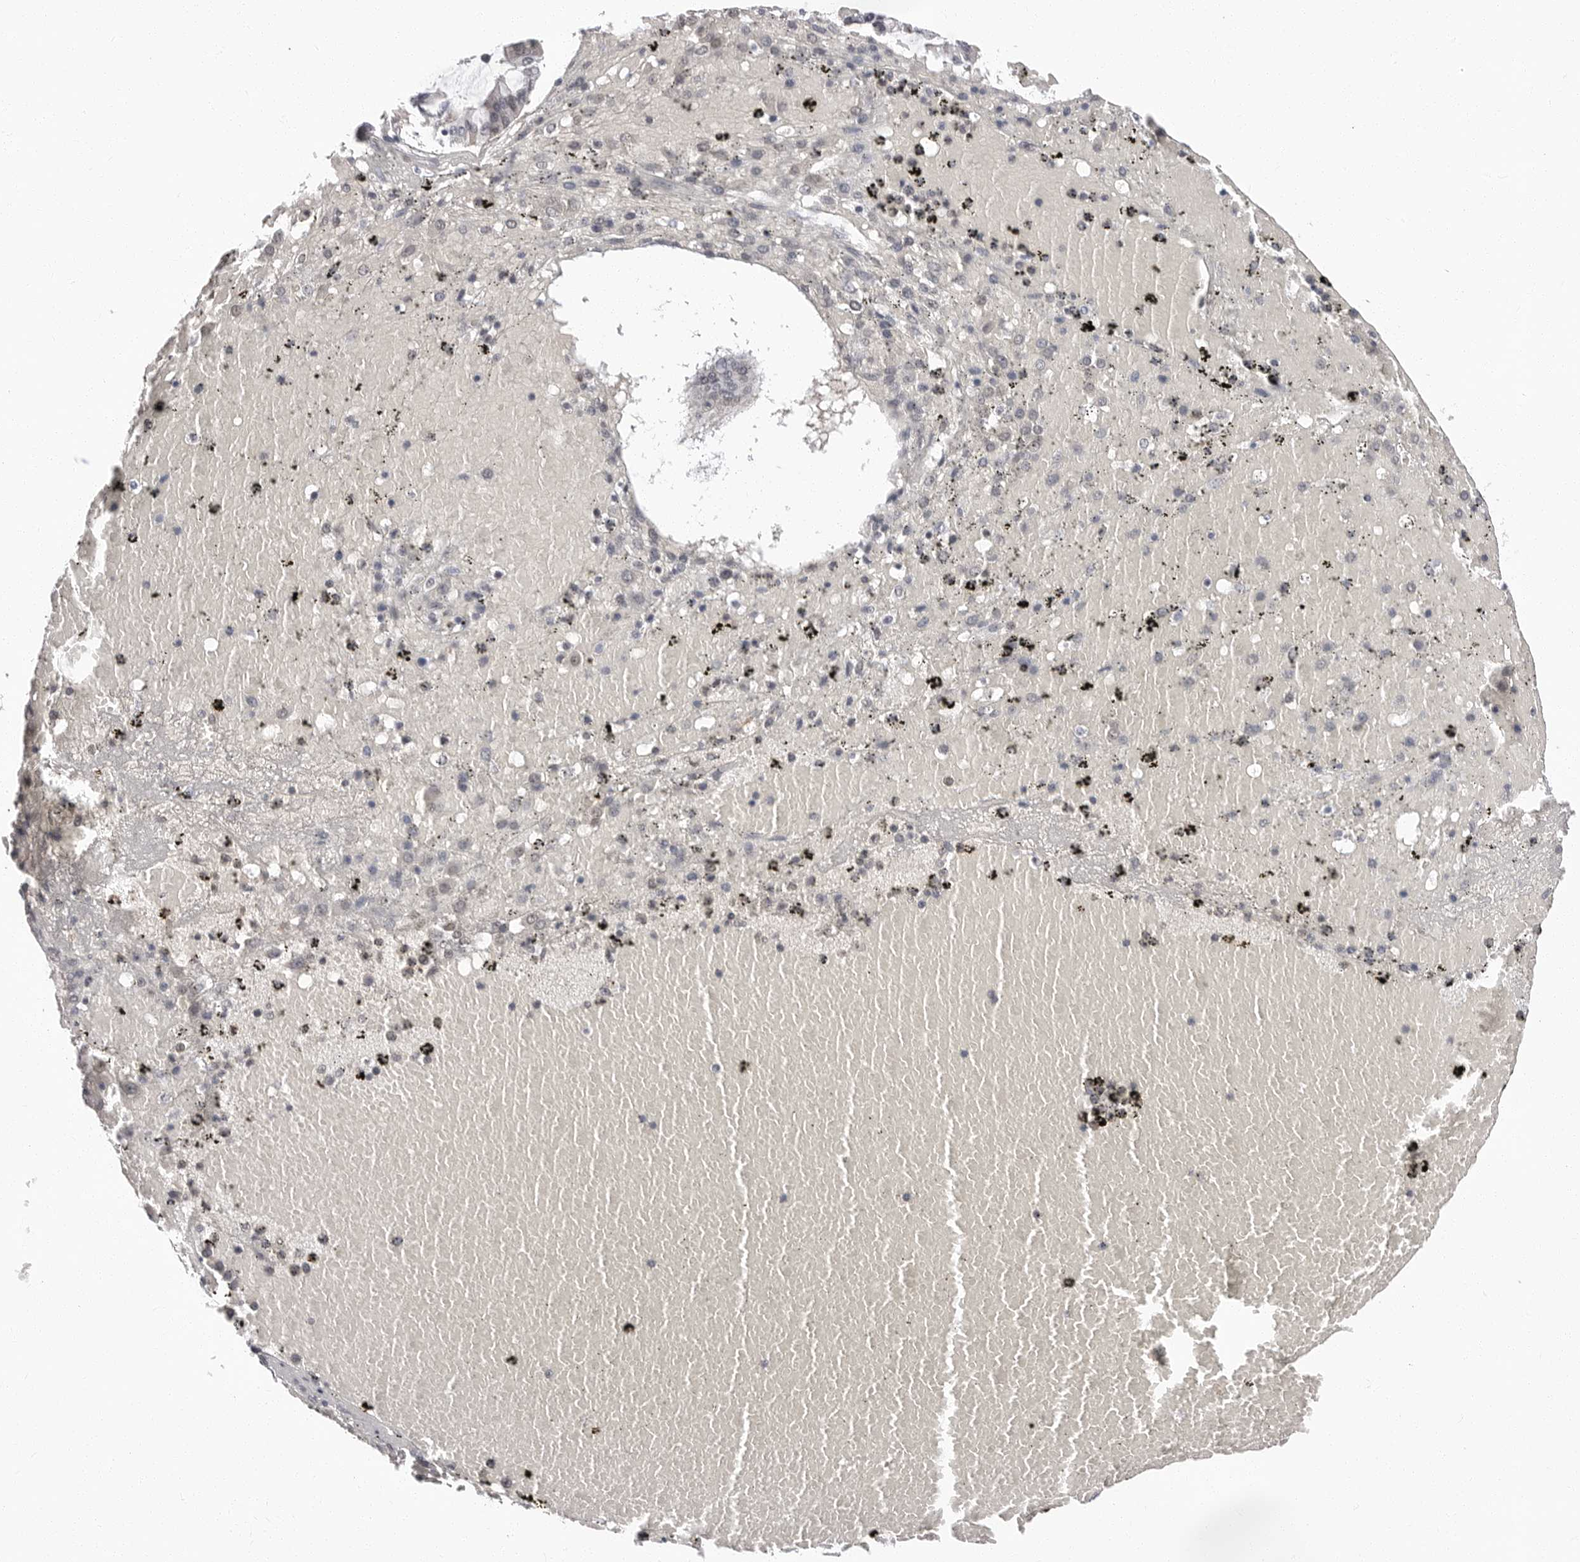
{"staining": {"intensity": "negative", "quantity": "none", "location": "none"}, "tissue": "ovarian cancer", "cell_type": "Tumor cells", "image_type": "cancer", "snomed": [{"axis": "morphology", "description": "Cystadenocarcinoma, mucinous, NOS"}, {"axis": "topography", "description": "Ovary"}], "caption": "Immunohistochemical staining of human ovarian cancer (mucinous cystadenocarcinoma) exhibits no significant positivity in tumor cells.", "gene": "VEZF1", "patient": {"sex": "female", "age": 73}}